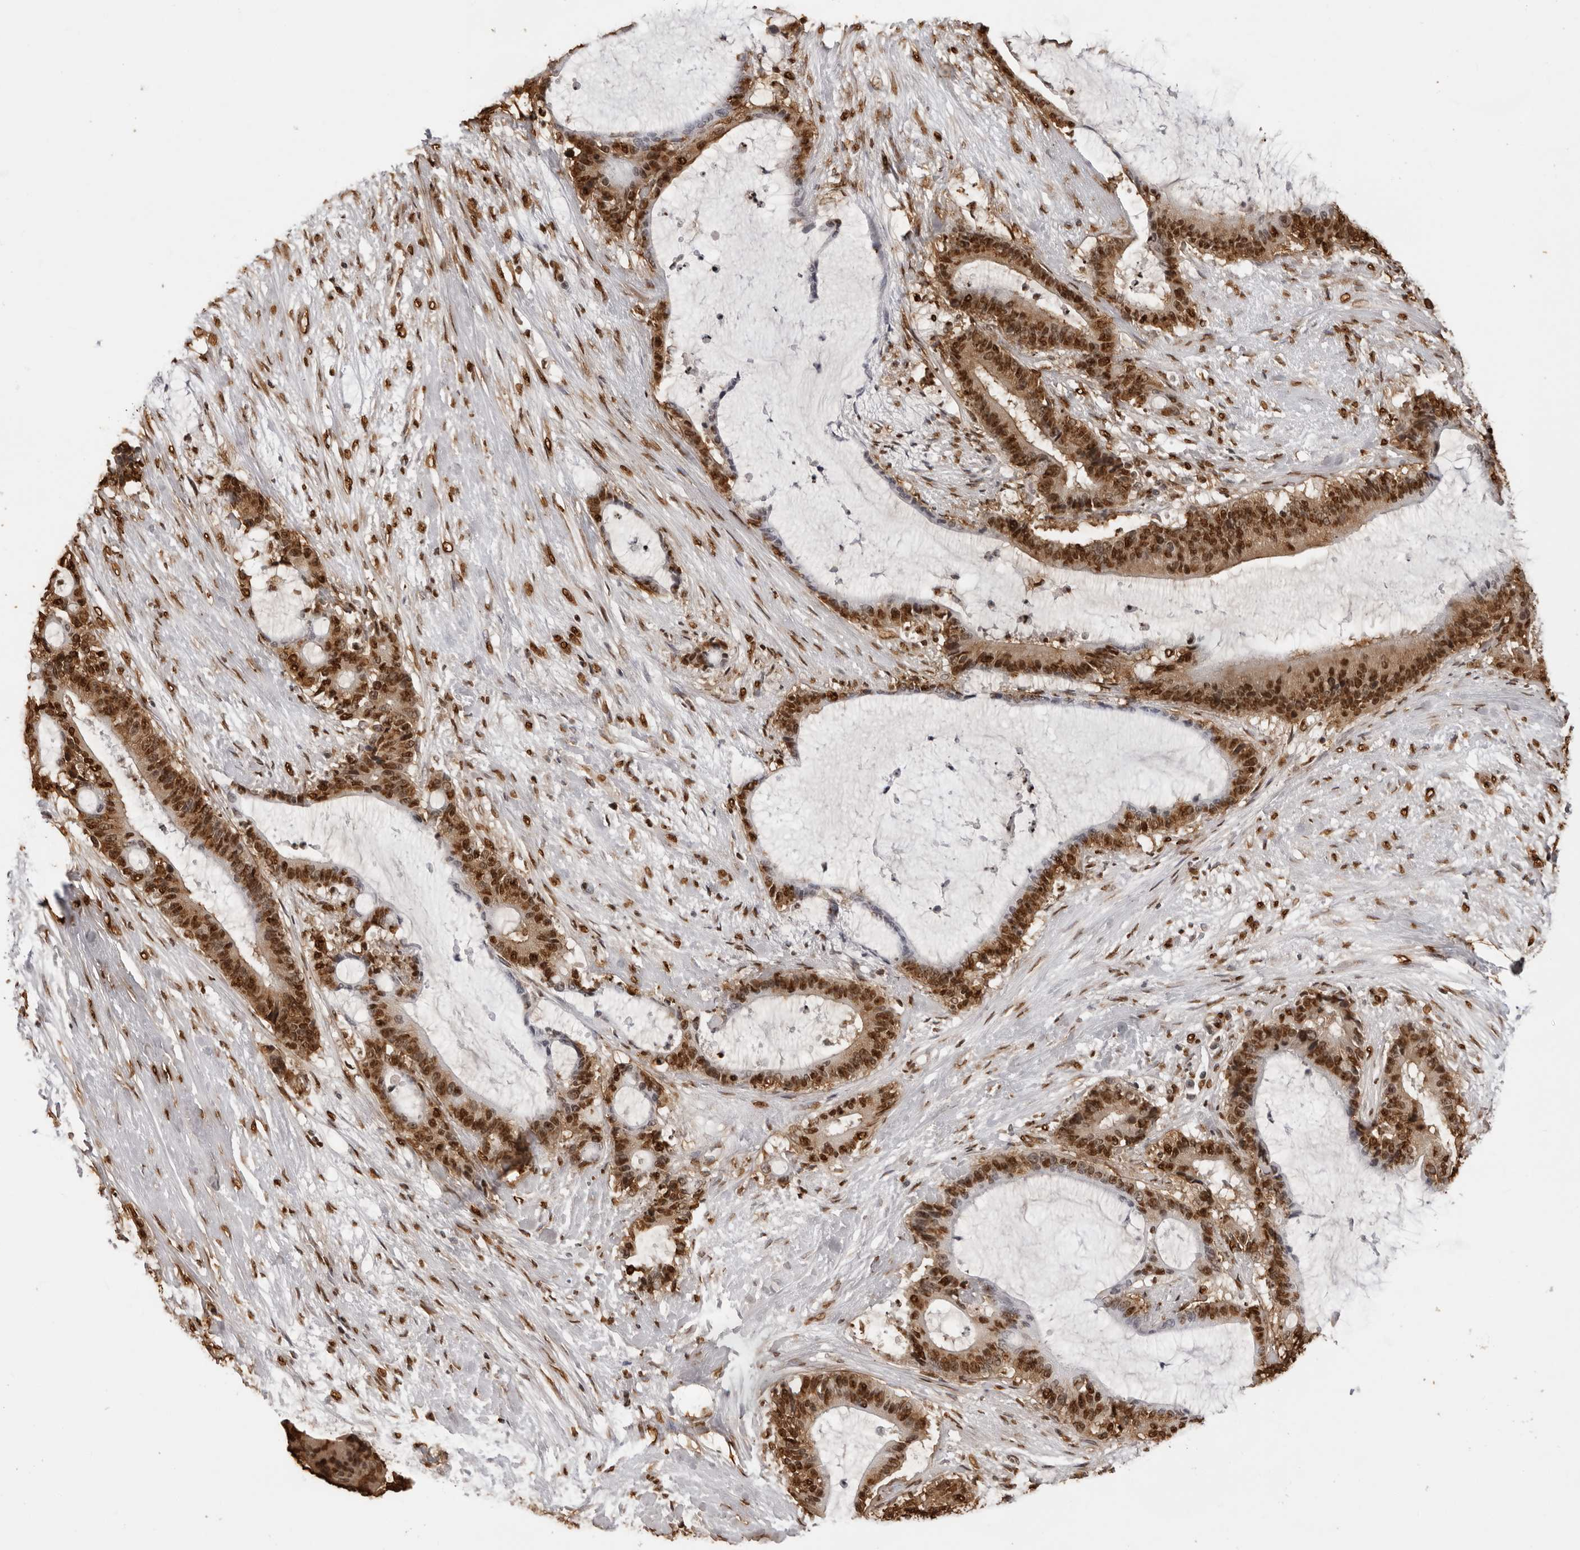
{"staining": {"intensity": "moderate", "quantity": ">75%", "location": "nuclear"}, "tissue": "liver cancer", "cell_type": "Tumor cells", "image_type": "cancer", "snomed": [{"axis": "morphology", "description": "Normal tissue, NOS"}, {"axis": "morphology", "description": "Cholangiocarcinoma"}, {"axis": "topography", "description": "Liver"}, {"axis": "topography", "description": "Peripheral nerve tissue"}], "caption": "Immunohistochemistry (DAB) staining of liver cancer (cholangiocarcinoma) shows moderate nuclear protein expression in approximately >75% of tumor cells. The protein is stained brown, and the nuclei are stained in blue (DAB (3,3'-diaminobenzidine) IHC with brightfield microscopy, high magnification).", "gene": "ZFP91", "patient": {"sex": "female", "age": 73}}